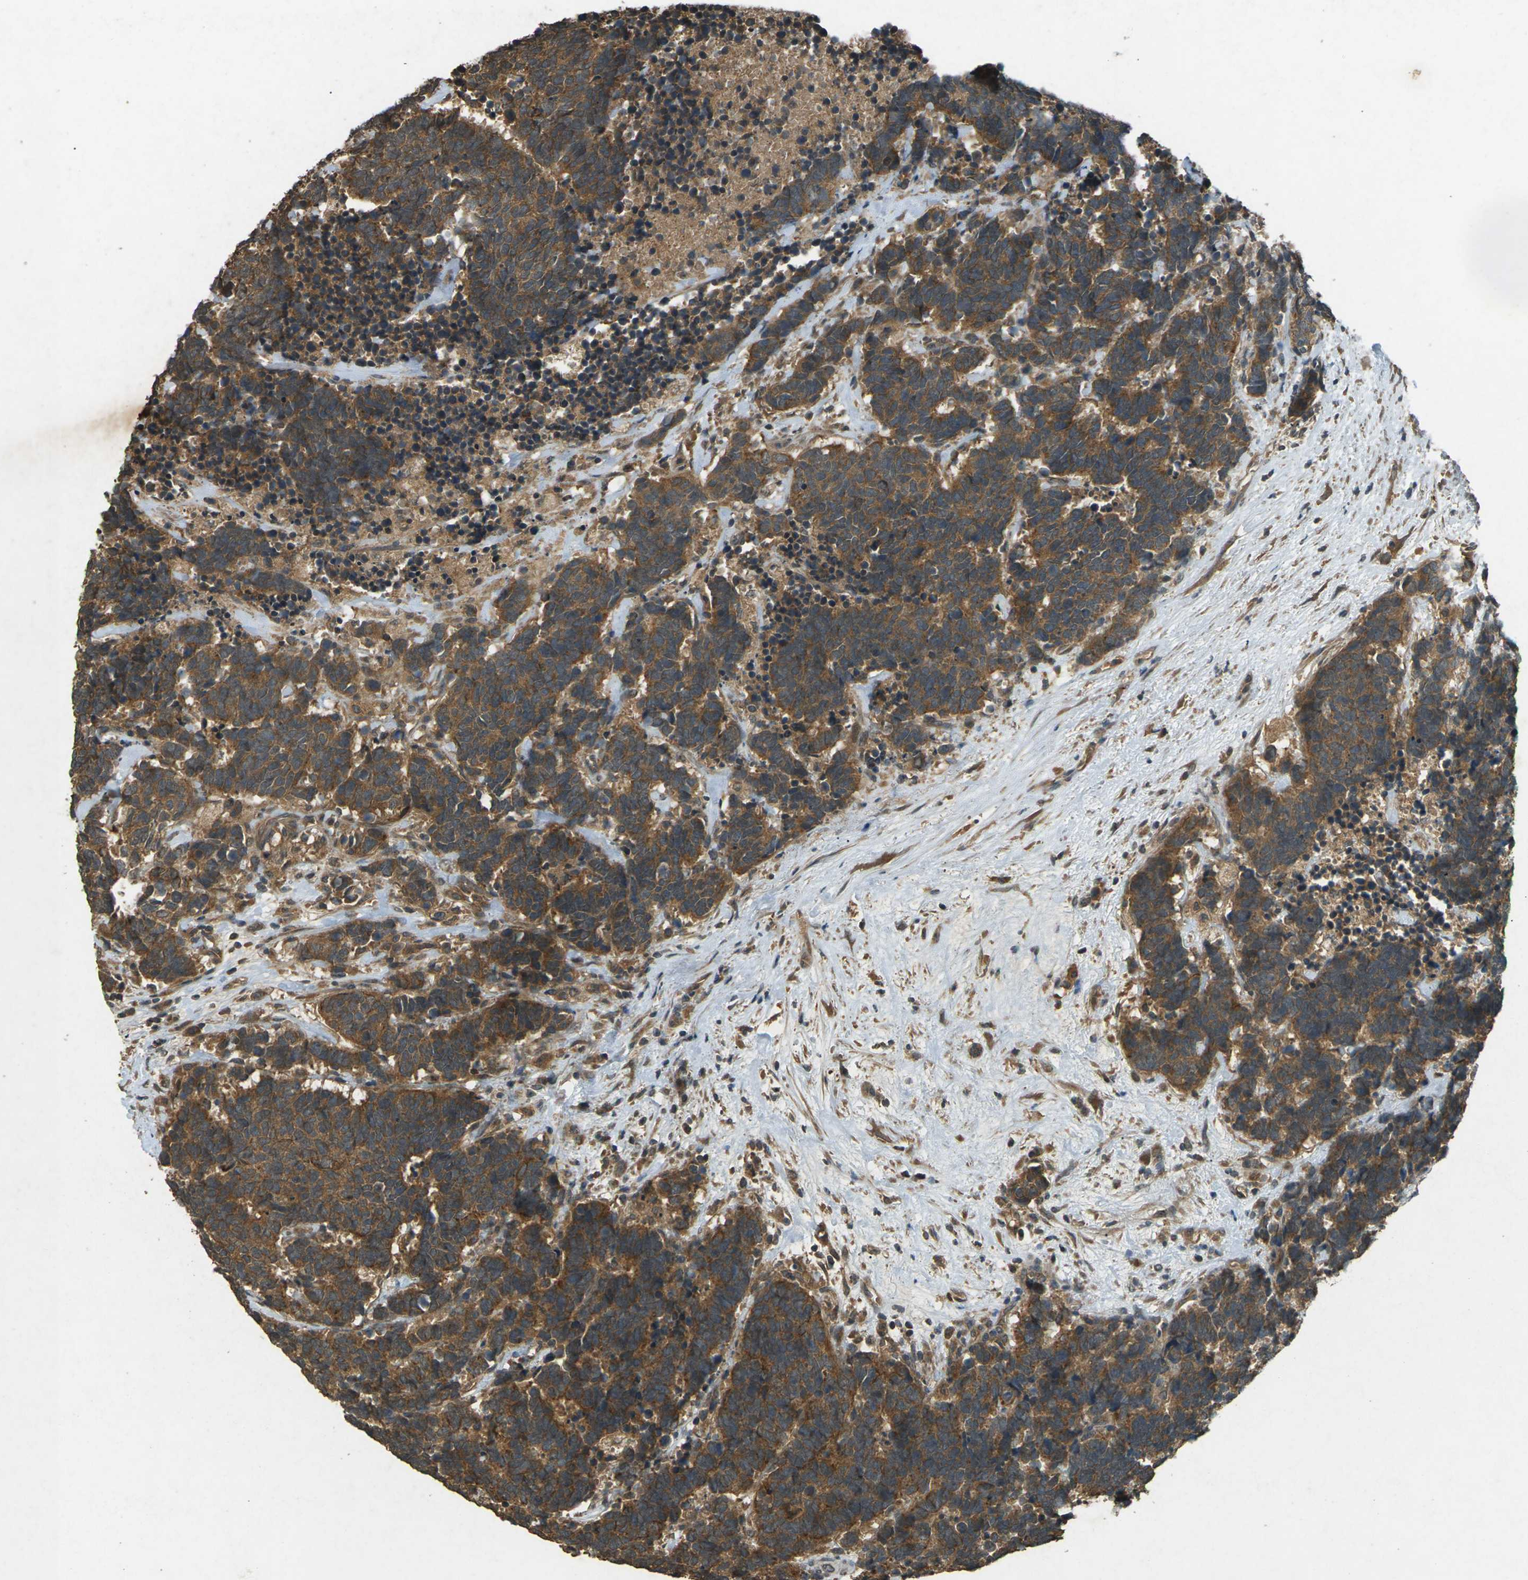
{"staining": {"intensity": "strong", "quantity": ">75%", "location": "cytoplasmic/membranous"}, "tissue": "carcinoid", "cell_type": "Tumor cells", "image_type": "cancer", "snomed": [{"axis": "morphology", "description": "Carcinoma, NOS"}, {"axis": "morphology", "description": "Carcinoid, malignant, NOS"}, {"axis": "topography", "description": "Urinary bladder"}], "caption": "Immunohistochemistry (IHC) of carcinoid (malignant) exhibits high levels of strong cytoplasmic/membranous positivity in approximately >75% of tumor cells.", "gene": "TAP1", "patient": {"sex": "male", "age": 57}}